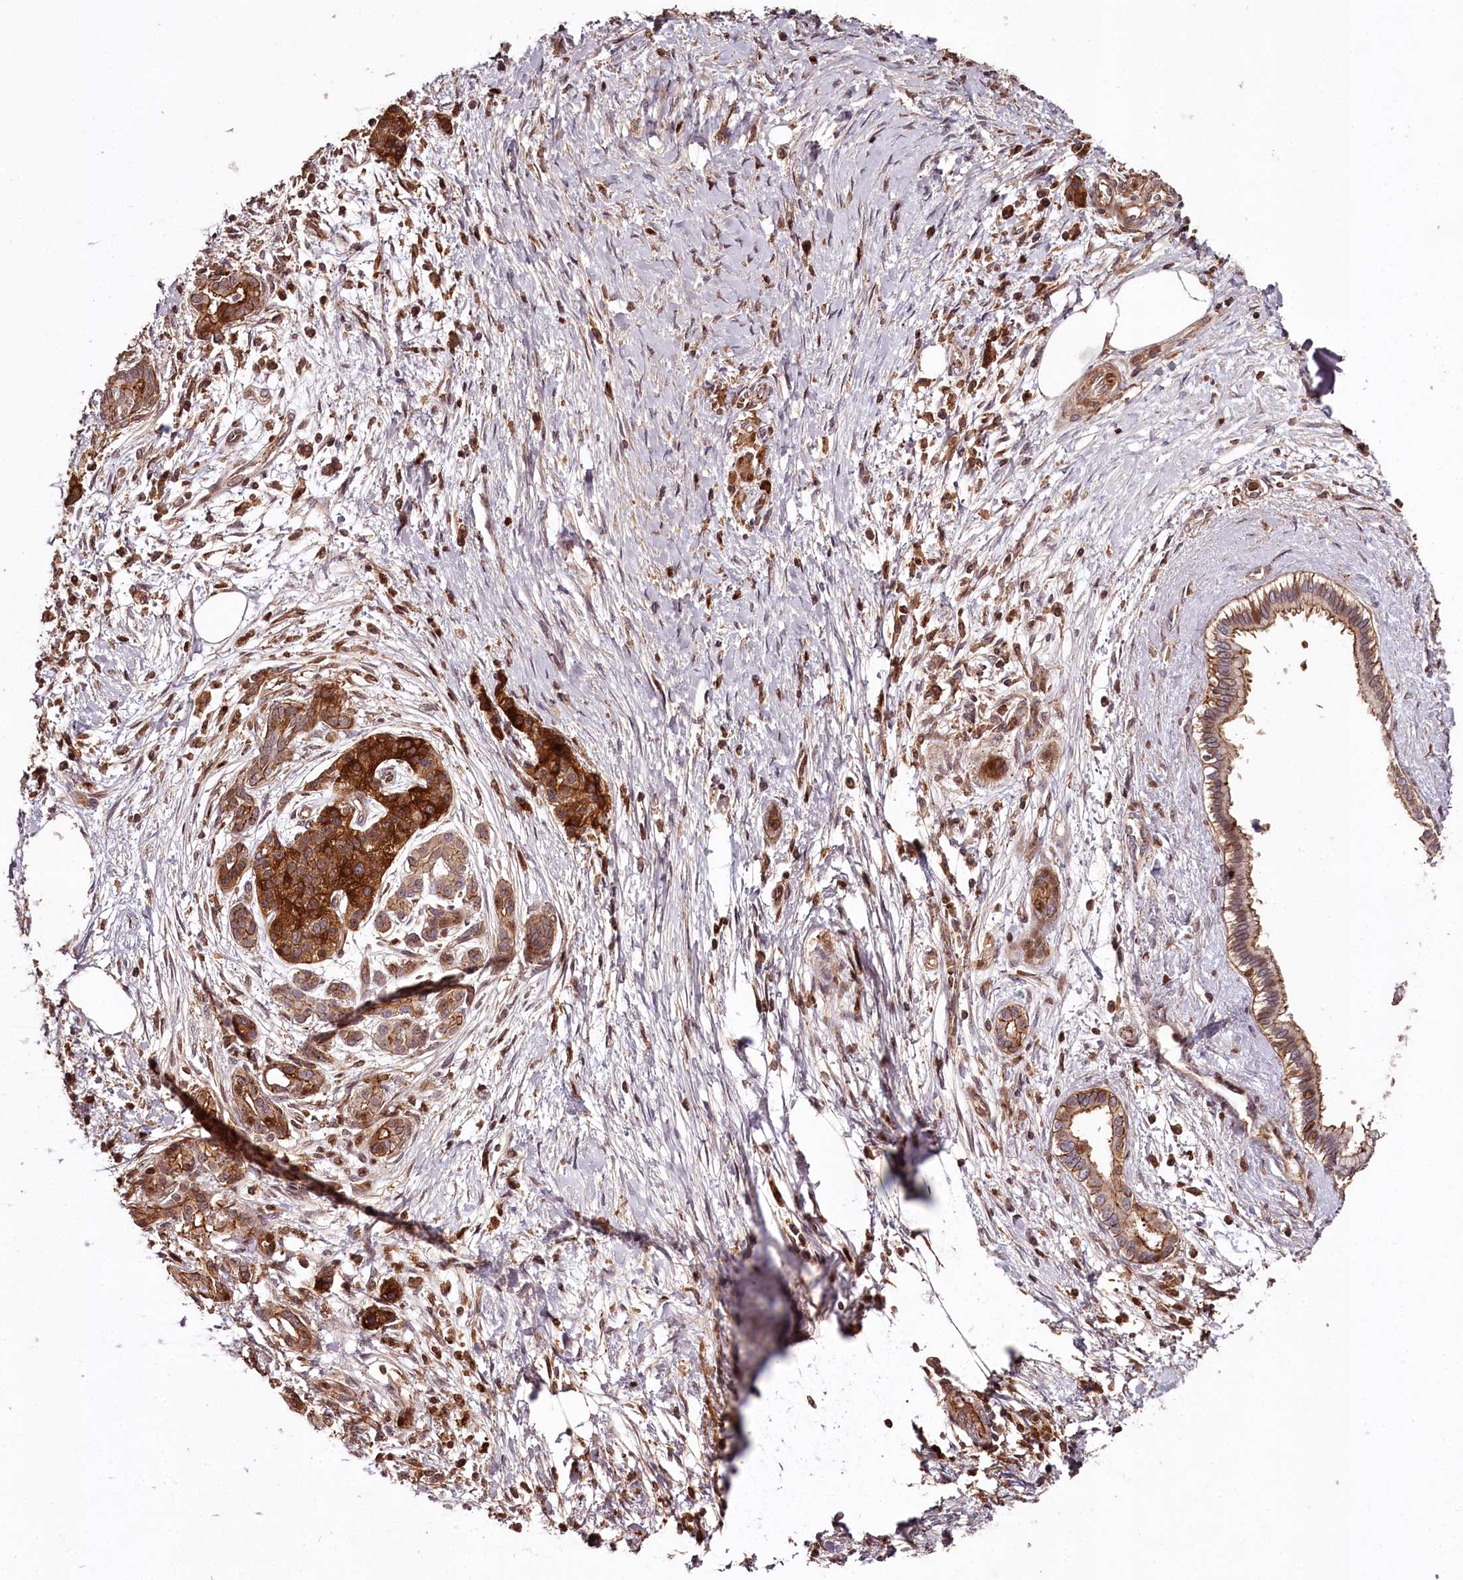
{"staining": {"intensity": "strong", "quantity": ">75%", "location": "cytoplasmic/membranous"}, "tissue": "pancreatic cancer", "cell_type": "Tumor cells", "image_type": "cancer", "snomed": [{"axis": "morphology", "description": "Adenocarcinoma, NOS"}, {"axis": "topography", "description": "Pancreas"}], "caption": "IHC (DAB (3,3'-diaminobenzidine)) staining of adenocarcinoma (pancreatic) reveals strong cytoplasmic/membranous protein positivity in approximately >75% of tumor cells. (IHC, brightfield microscopy, high magnification).", "gene": "KIF14", "patient": {"sex": "male", "age": 58}}